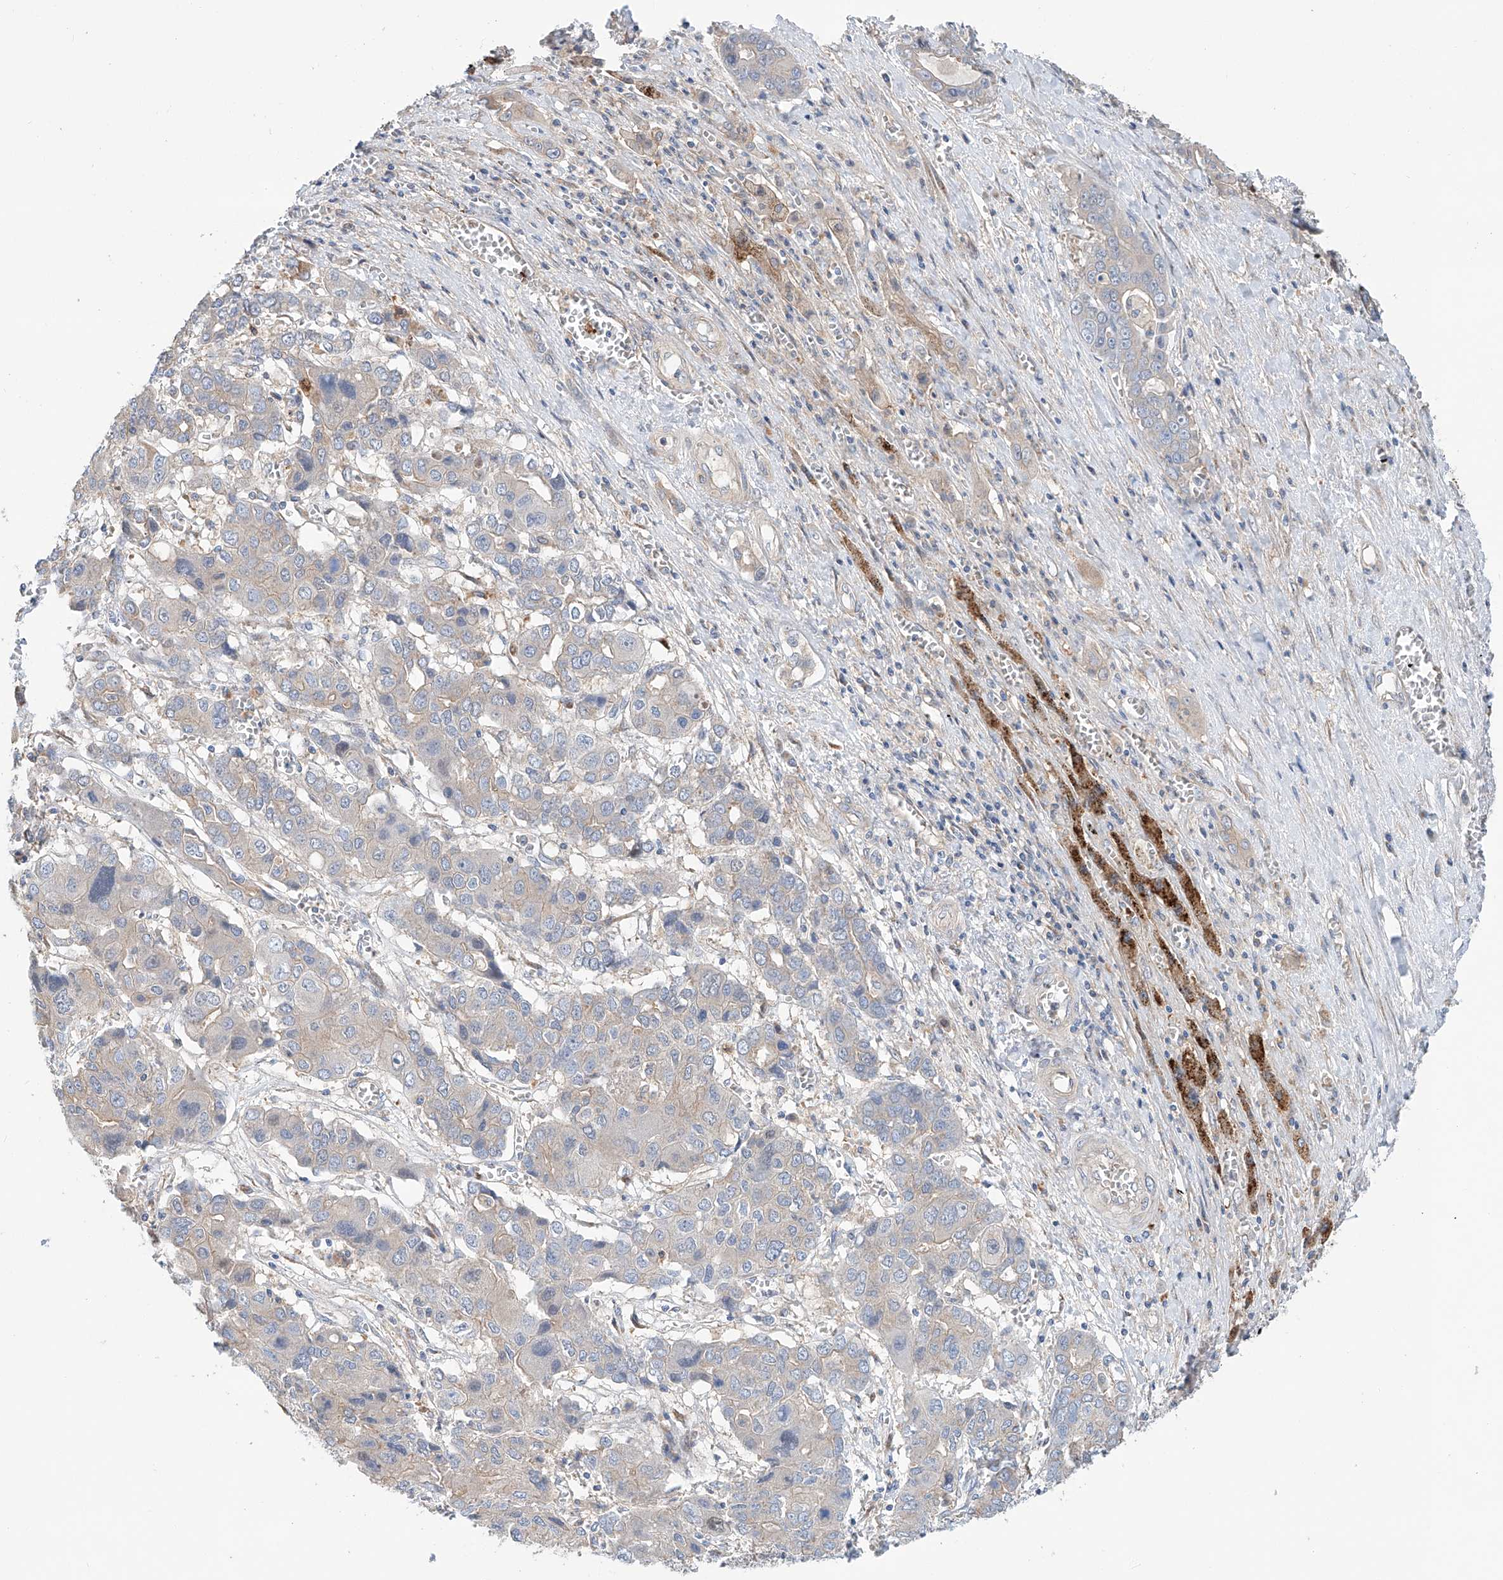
{"staining": {"intensity": "negative", "quantity": "none", "location": "none"}, "tissue": "liver cancer", "cell_type": "Tumor cells", "image_type": "cancer", "snomed": [{"axis": "morphology", "description": "Cholangiocarcinoma"}, {"axis": "topography", "description": "Liver"}], "caption": "Liver cholangiocarcinoma stained for a protein using immunohistochemistry (IHC) reveals no staining tumor cells.", "gene": "SLC22A7", "patient": {"sex": "male", "age": 67}}